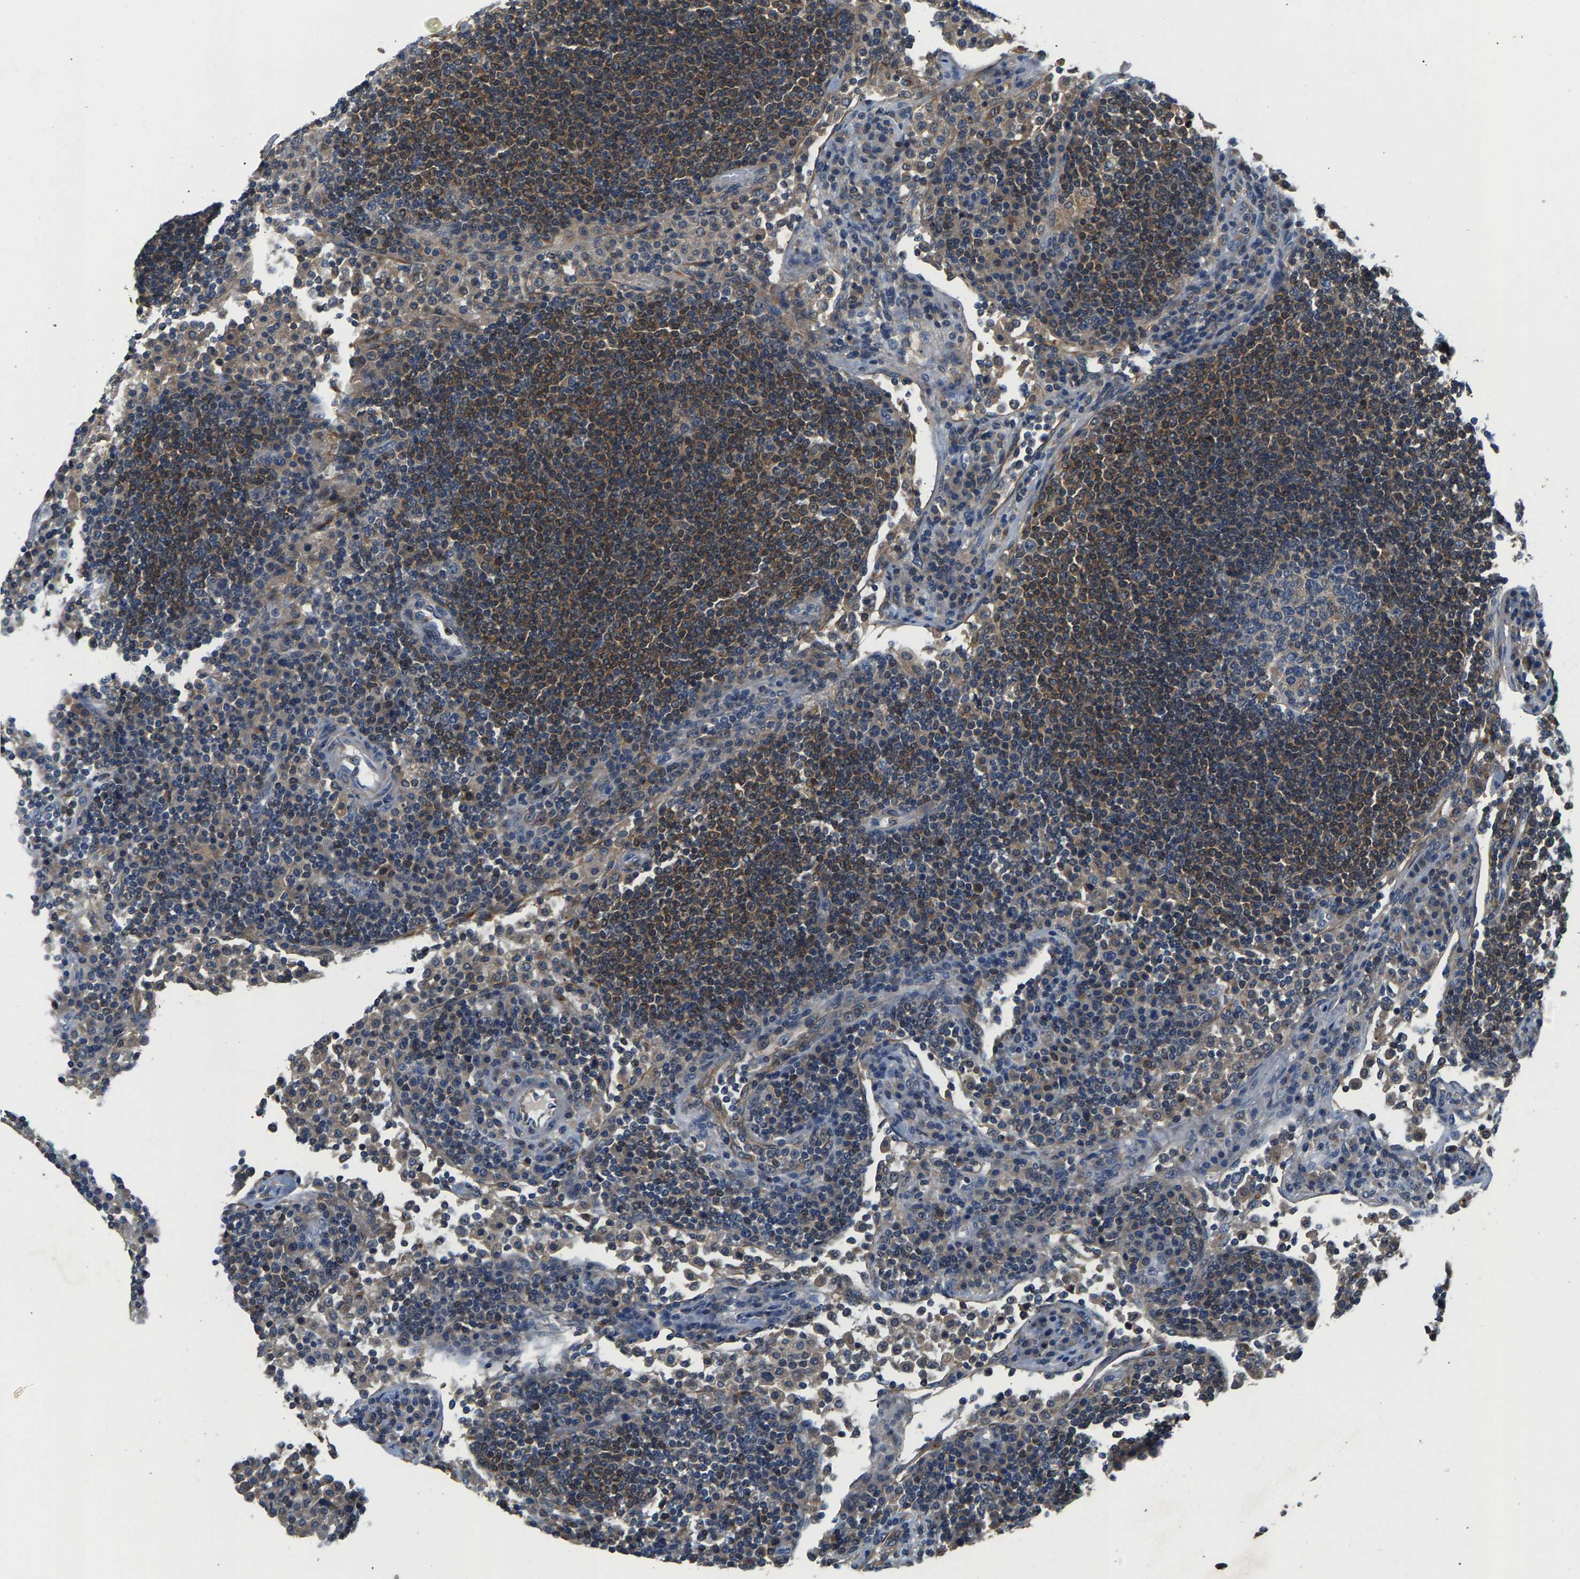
{"staining": {"intensity": "weak", "quantity": "<25%", "location": "cytoplasmic/membranous"}, "tissue": "lymph node", "cell_type": "Germinal center cells", "image_type": "normal", "snomed": [{"axis": "morphology", "description": "Normal tissue, NOS"}, {"axis": "topography", "description": "Lymph node"}], "caption": "The image exhibits no staining of germinal center cells in unremarkable lymph node. The staining is performed using DAB (3,3'-diaminobenzidine) brown chromogen with nuclei counter-stained in using hematoxylin.", "gene": "NT5C", "patient": {"sex": "female", "age": 53}}